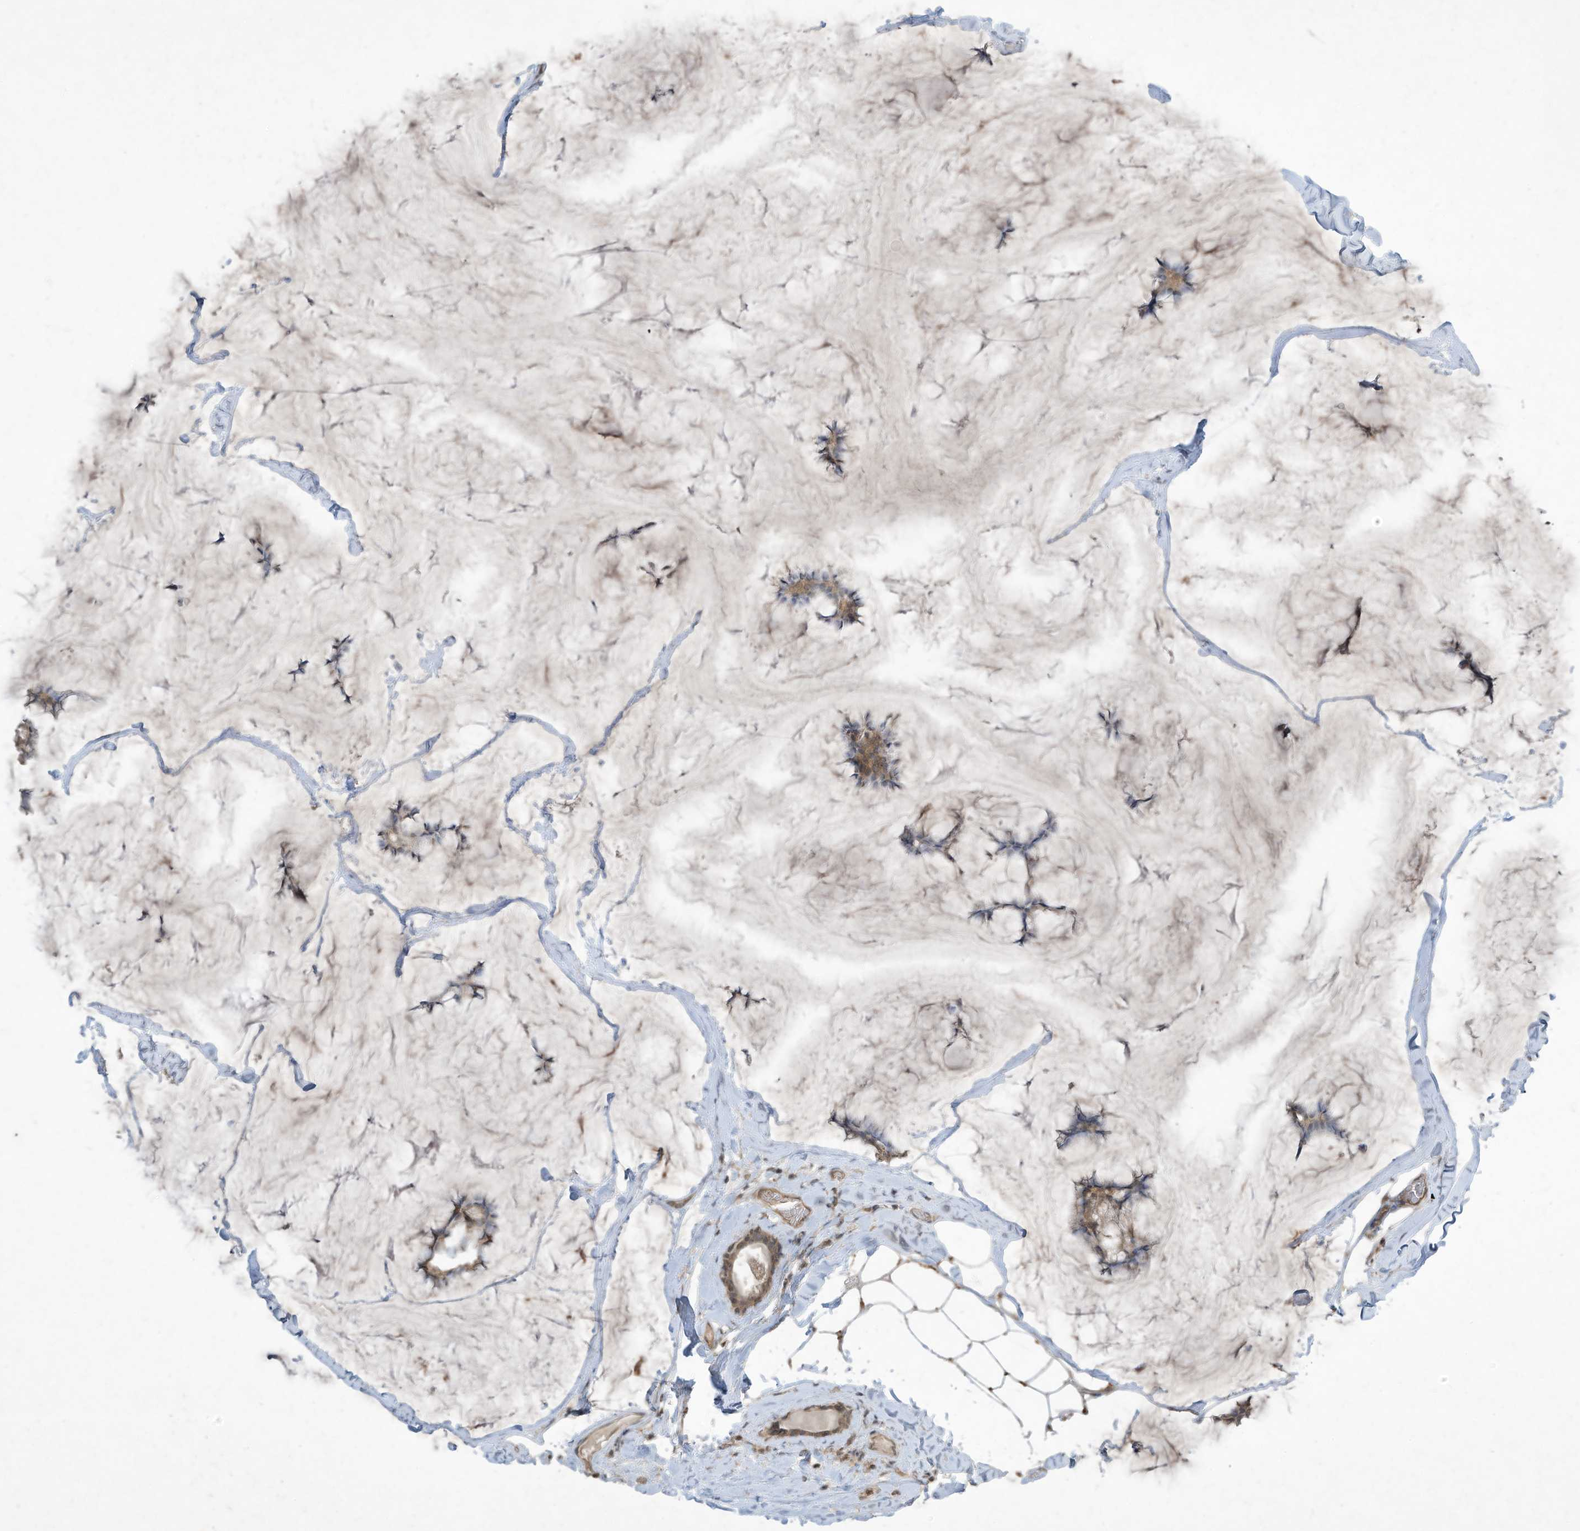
{"staining": {"intensity": "weak", "quantity": ">75%", "location": "cytoplasmic/membranous"}, "tissue": "breast cancer", "cell_type": "Tumor cells", "image_type": "cancer", "snomed": [{"axis": "morphology", "description": "Duct carcinoma"}, {"axis": "topography", "description": "Breast"}], "caption": "Weak cytoplasmic/membranous staining for a protein is present in approximately >75% of tumor cells of intraductal carcinoma (breast) using immunohistochemistry.", "gene": "MATN2", "patient": {"sex": "female", "age": 93}}